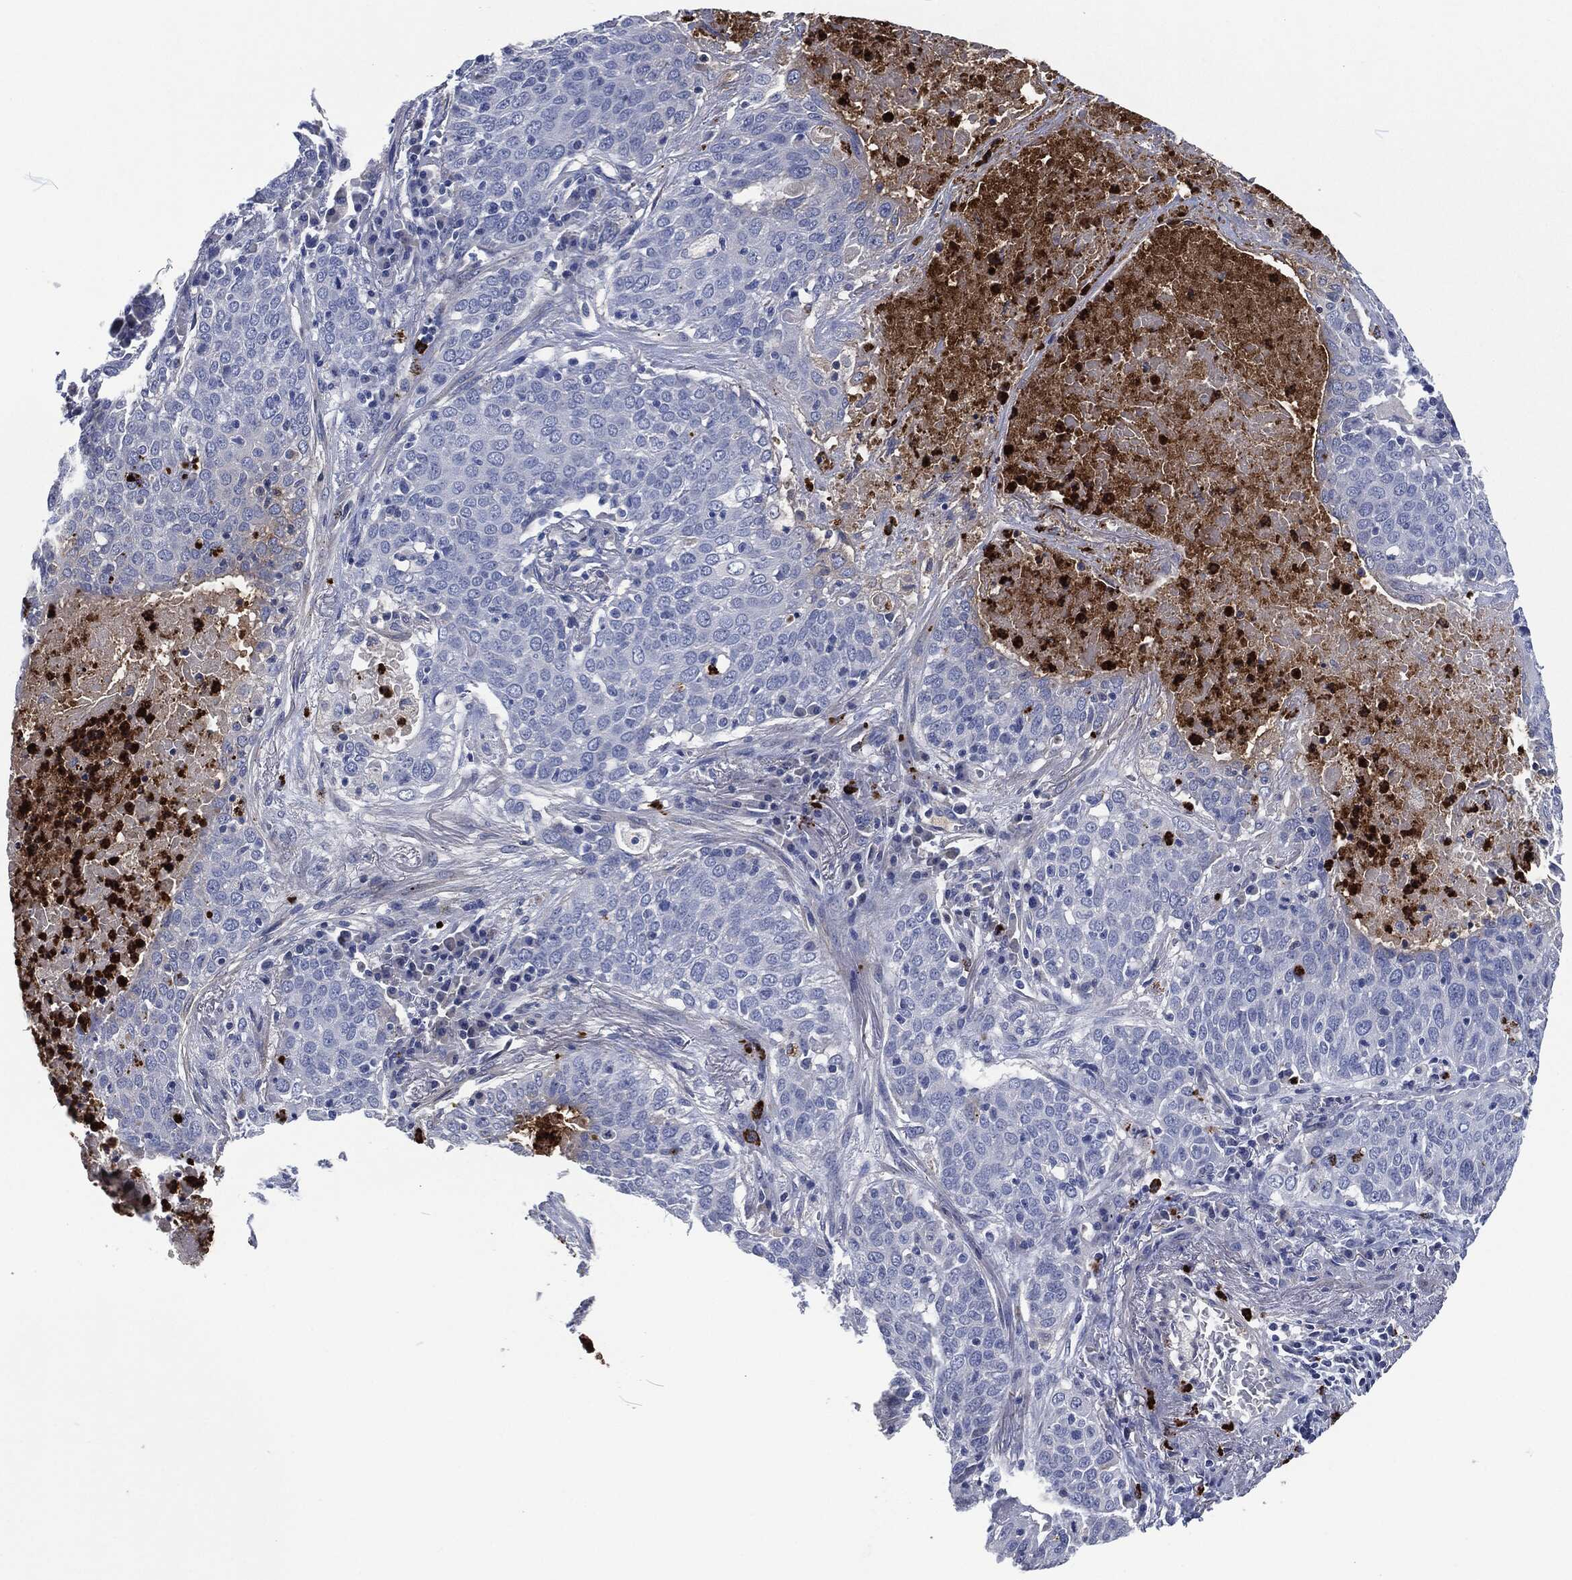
{"staining": {"intensity": "negative", "quantity": "none", "location": "none"}, "tissue": "lung cancer", "cell_type": "Tumor cells", "image_type": "cancer", "snomed": [{"axis": "morphology", "description": "Squamous cell carcinoma, NOS"}, {"axis": "topography", "description": "Lung"}], "caption": "High power microscopy micrograph of an IHC histopathology image of squamous cell carcinoma (lung), revealing no significant expression in tumor cells.", "gene": "MPO", "patient": {"sex": "male", "age": 82}}